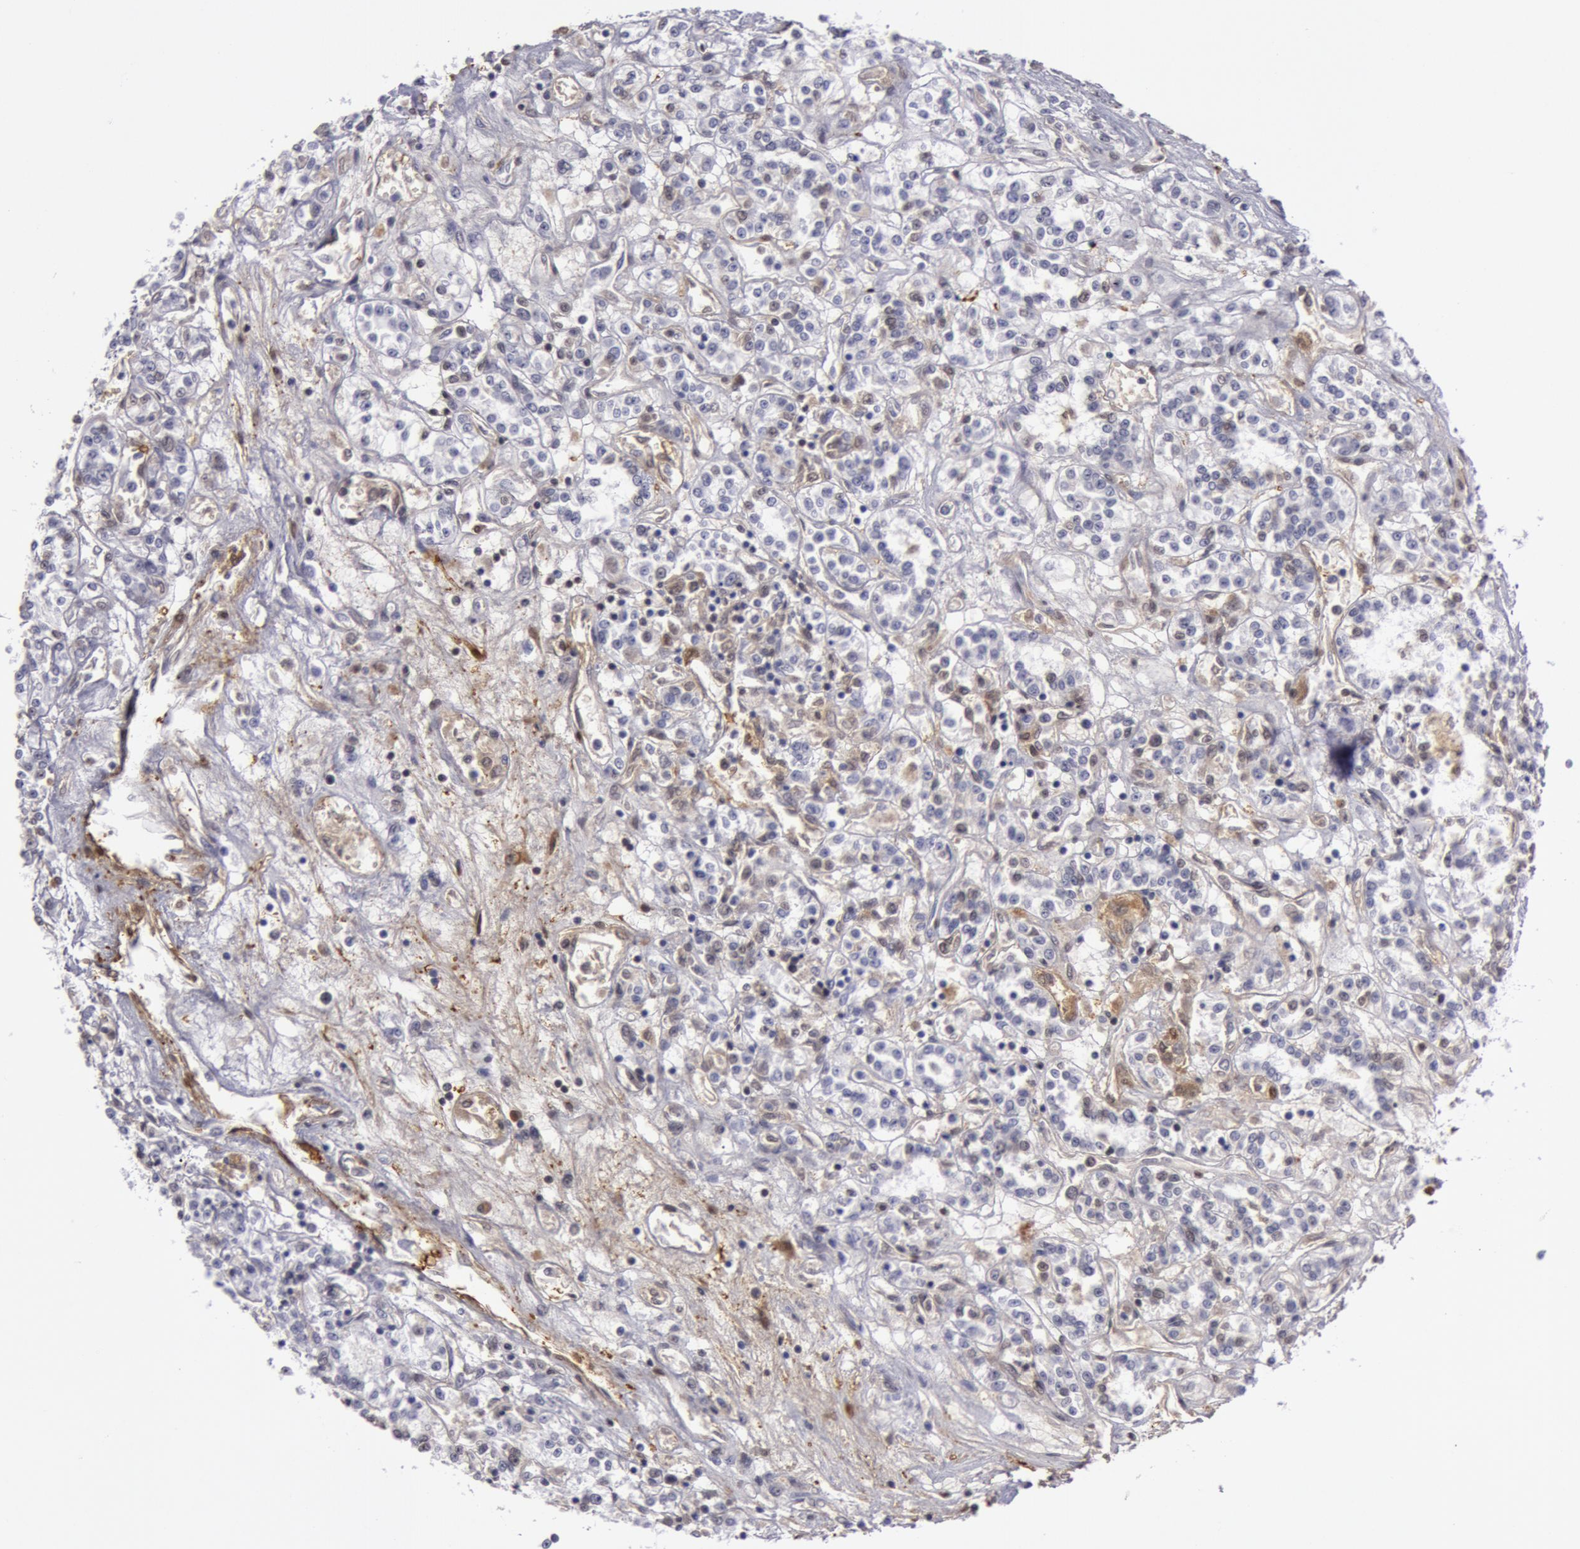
{"staining": {"intensity": "negative", "quantity": "none", "location": "none"}, "tissue": "renal cancer", "cell_type": "Tumor cells", "image_type": "cancer", "snomed": [{"axis": "morphology", "description": "Adenocarcinoma, NOS"}, {"axis": "topography", "description": "Kidney"}], "caption": "Tumor cells show no significant protein staining in renal cancer (adenocarcinoma). (DAB (3,3'-diaminobenzidine) immunohistochemistry (IHC), high magnification).", "gene": "TAGLN", "patient": {"sex": "female", "age": 76}}